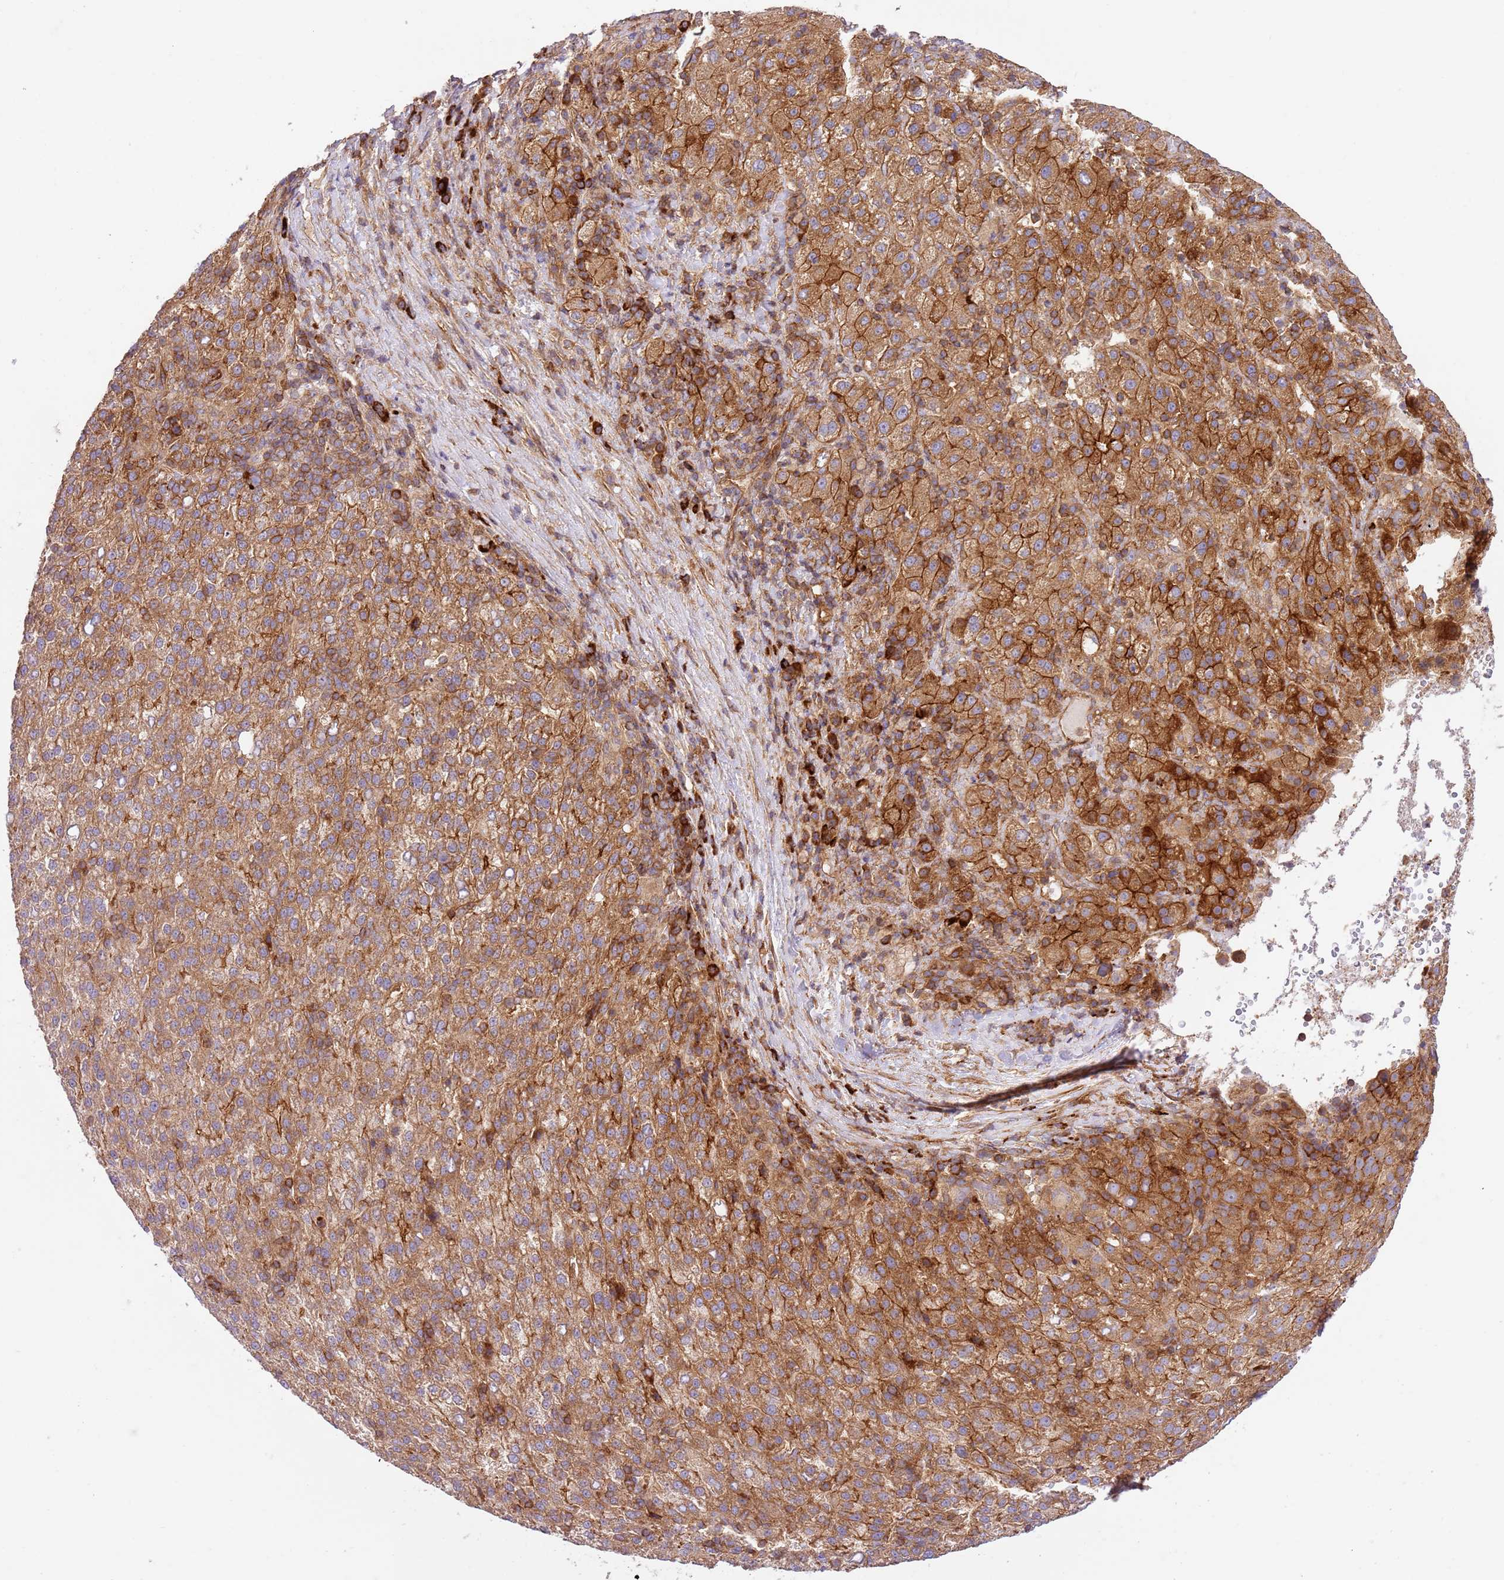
{"staining": {"intensity": "strong", "quantity": ">75%", "location": "cytoplasmic/membranous"}, "tissue": "liver cancer", "cell_type": "Tumor cells", "image_type": "cancer", "snomed": [{"axis": "morphology", "description": "Carcinoma, Hepatocellular, NOS"}, {"axis": "topography", "description": "Liver"}], "caption": "Immunohistochemical staining of human liver hepatocellular carcinoma displays strong cytoplasmic/membranous protein positivity in about >75% of tumor cells.", "gene": "EFCAB8", "patient": {"sex": "female", "age": 58}}